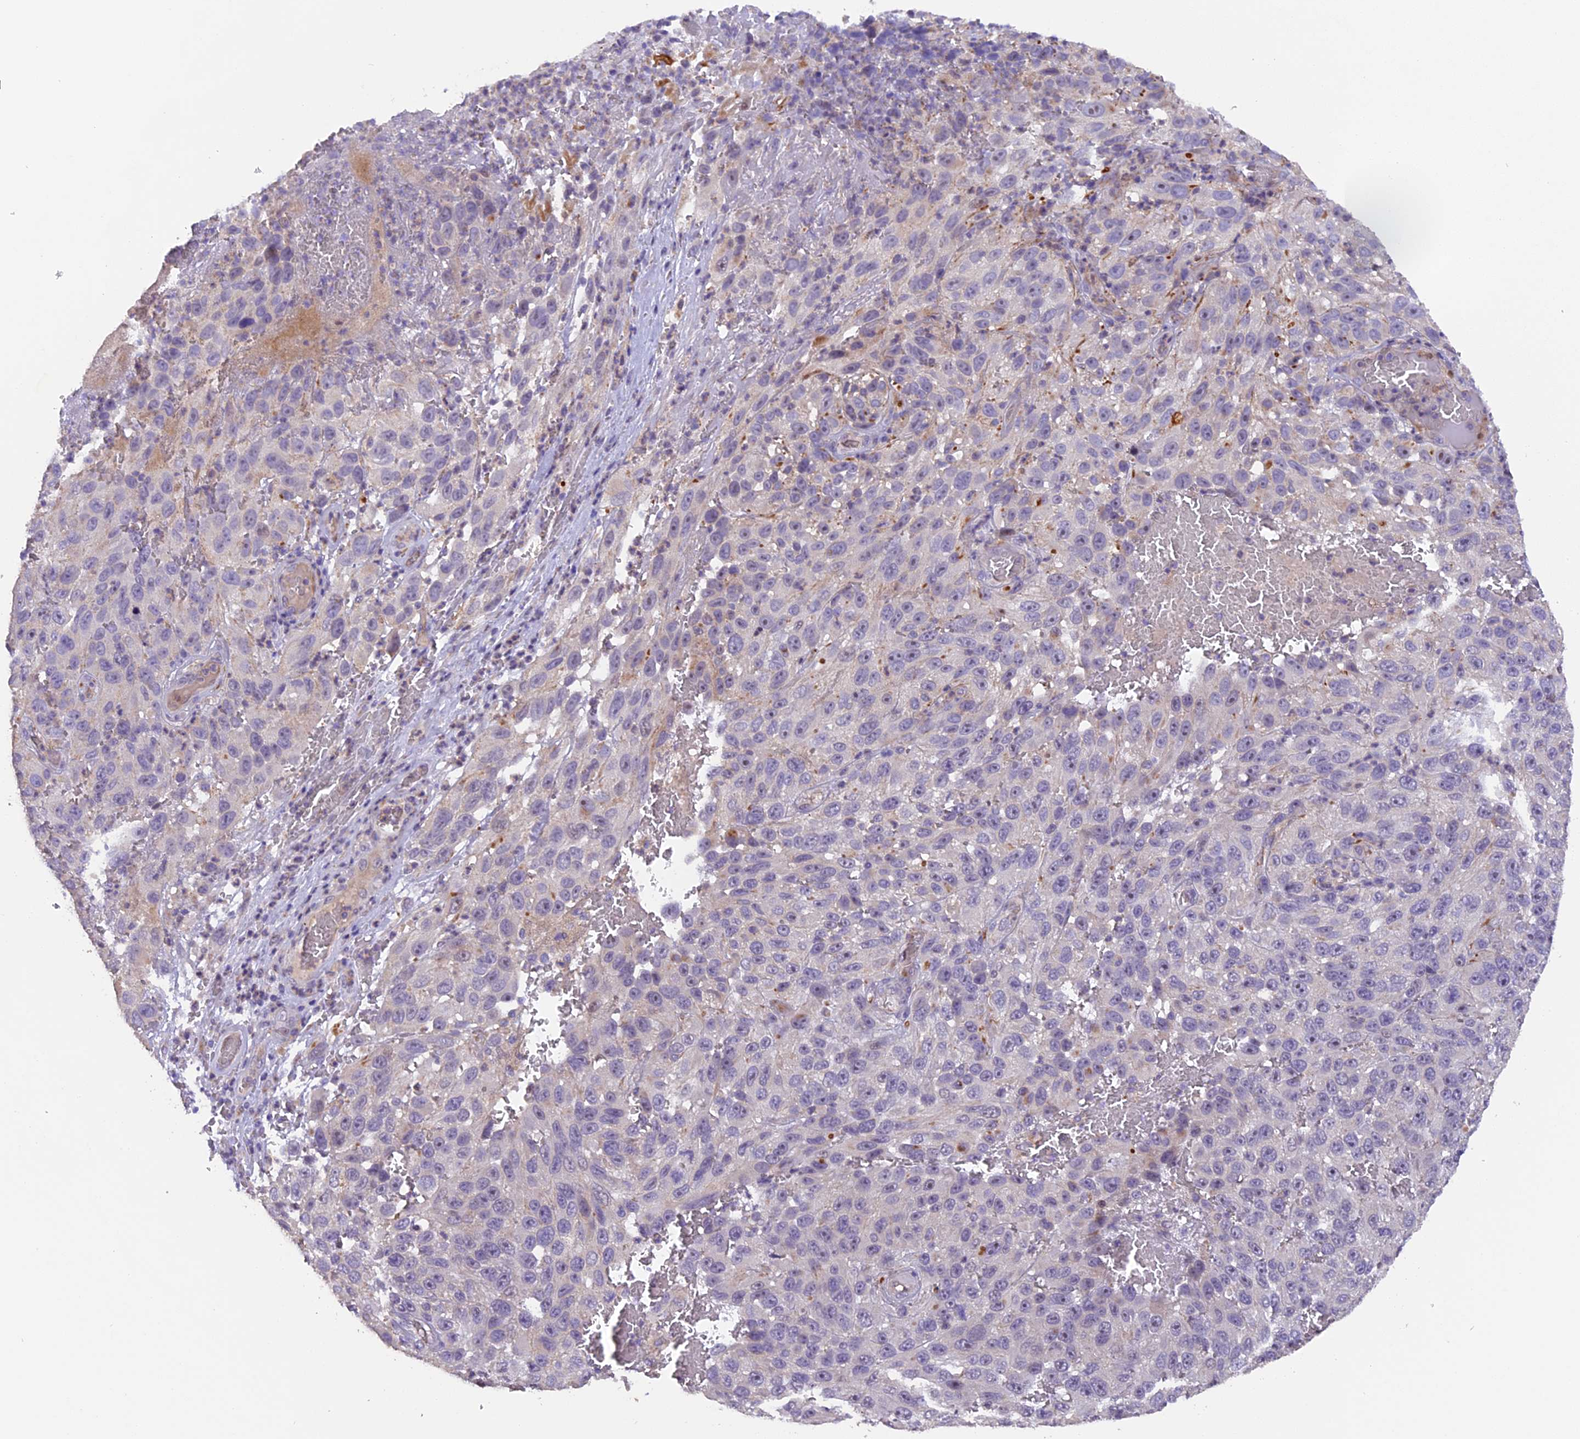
{"staining": {"intensity": "negative", "quantity": "none", "location": "none"}, "tissue": "melanoma", "cell_type": "Tumor cells", "image_type": "cancer", "snomed": [{"axis": "morphology", "description": "Malignant melanoma, NOS"}, {"axis": "topography", "description": "Skin"}], "caption": "Immunohistochemistry (IHC) histopathology image of human malignant melanoma stained for a protein (brown), which reveals no staining in tumor cells.", "gene": "GNB5", "patient": {"sex": "female", "age": 96}}